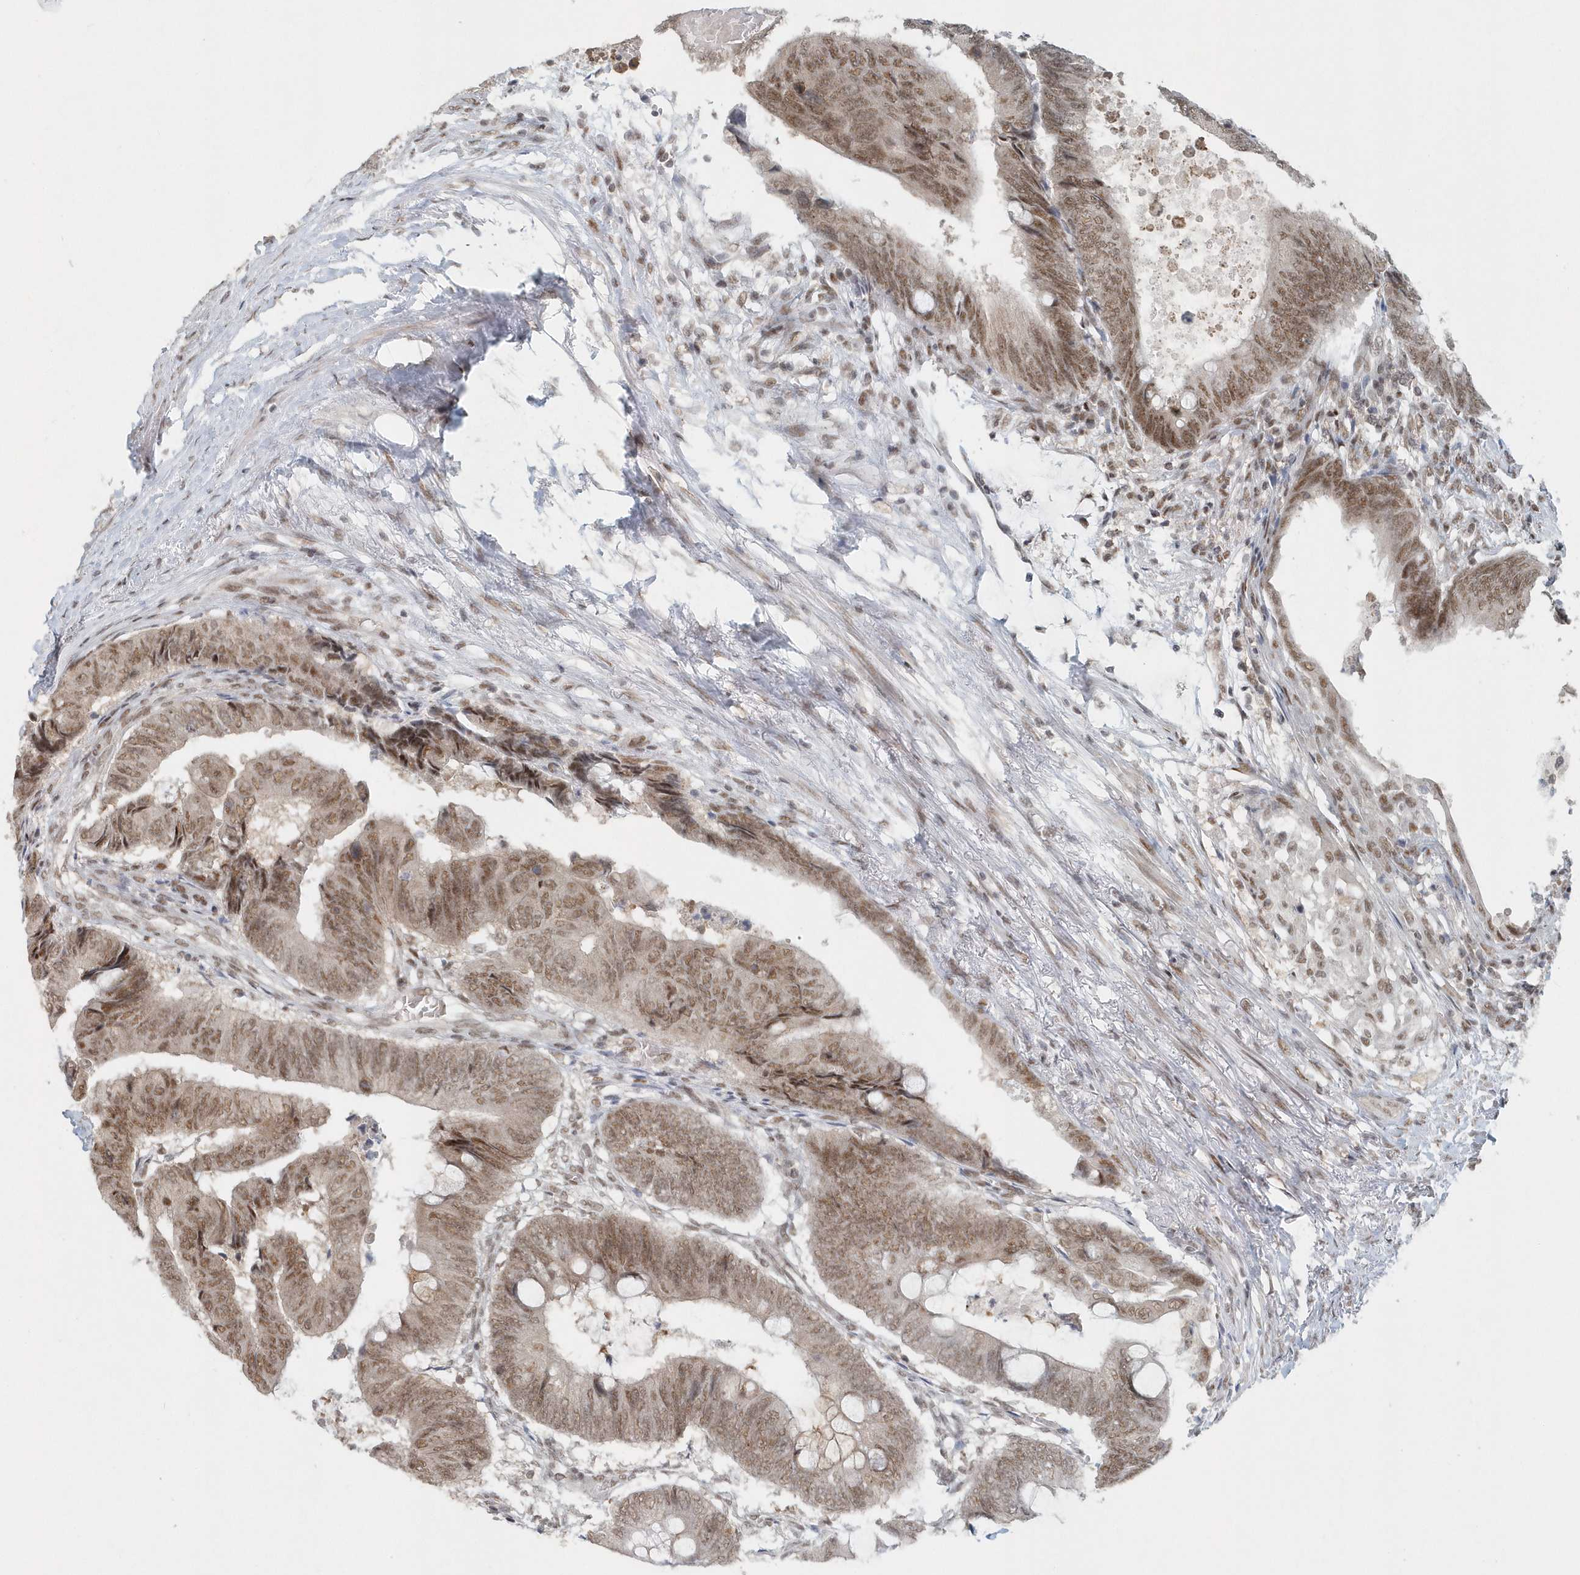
{"staining": {"intensity": "moderate", "quantity": ">75%", "location": "nuclear"}, "tissue": "colorectal cancer", "cell_type": "Tumor cells", "image_type": "cancer", "snomed": [{"axis": "morphology", "description": "Normal tissue, NOS"}, {"axis": "morphology", "description": "Adenocarcinoma, NOS"}, {"axis": "topography", "description": "Rectum"}, {"axis": "topography", "description": "Peripheral nerve tissue"}], "caption": "Tumor cells demonstrate medium levels of moderate nuclear positivity in approximately >75% of cells in human adenocarcinoma (colorectal).", "gene": "YTHDC1", "patient": {"sex": "male", "age": 92}}